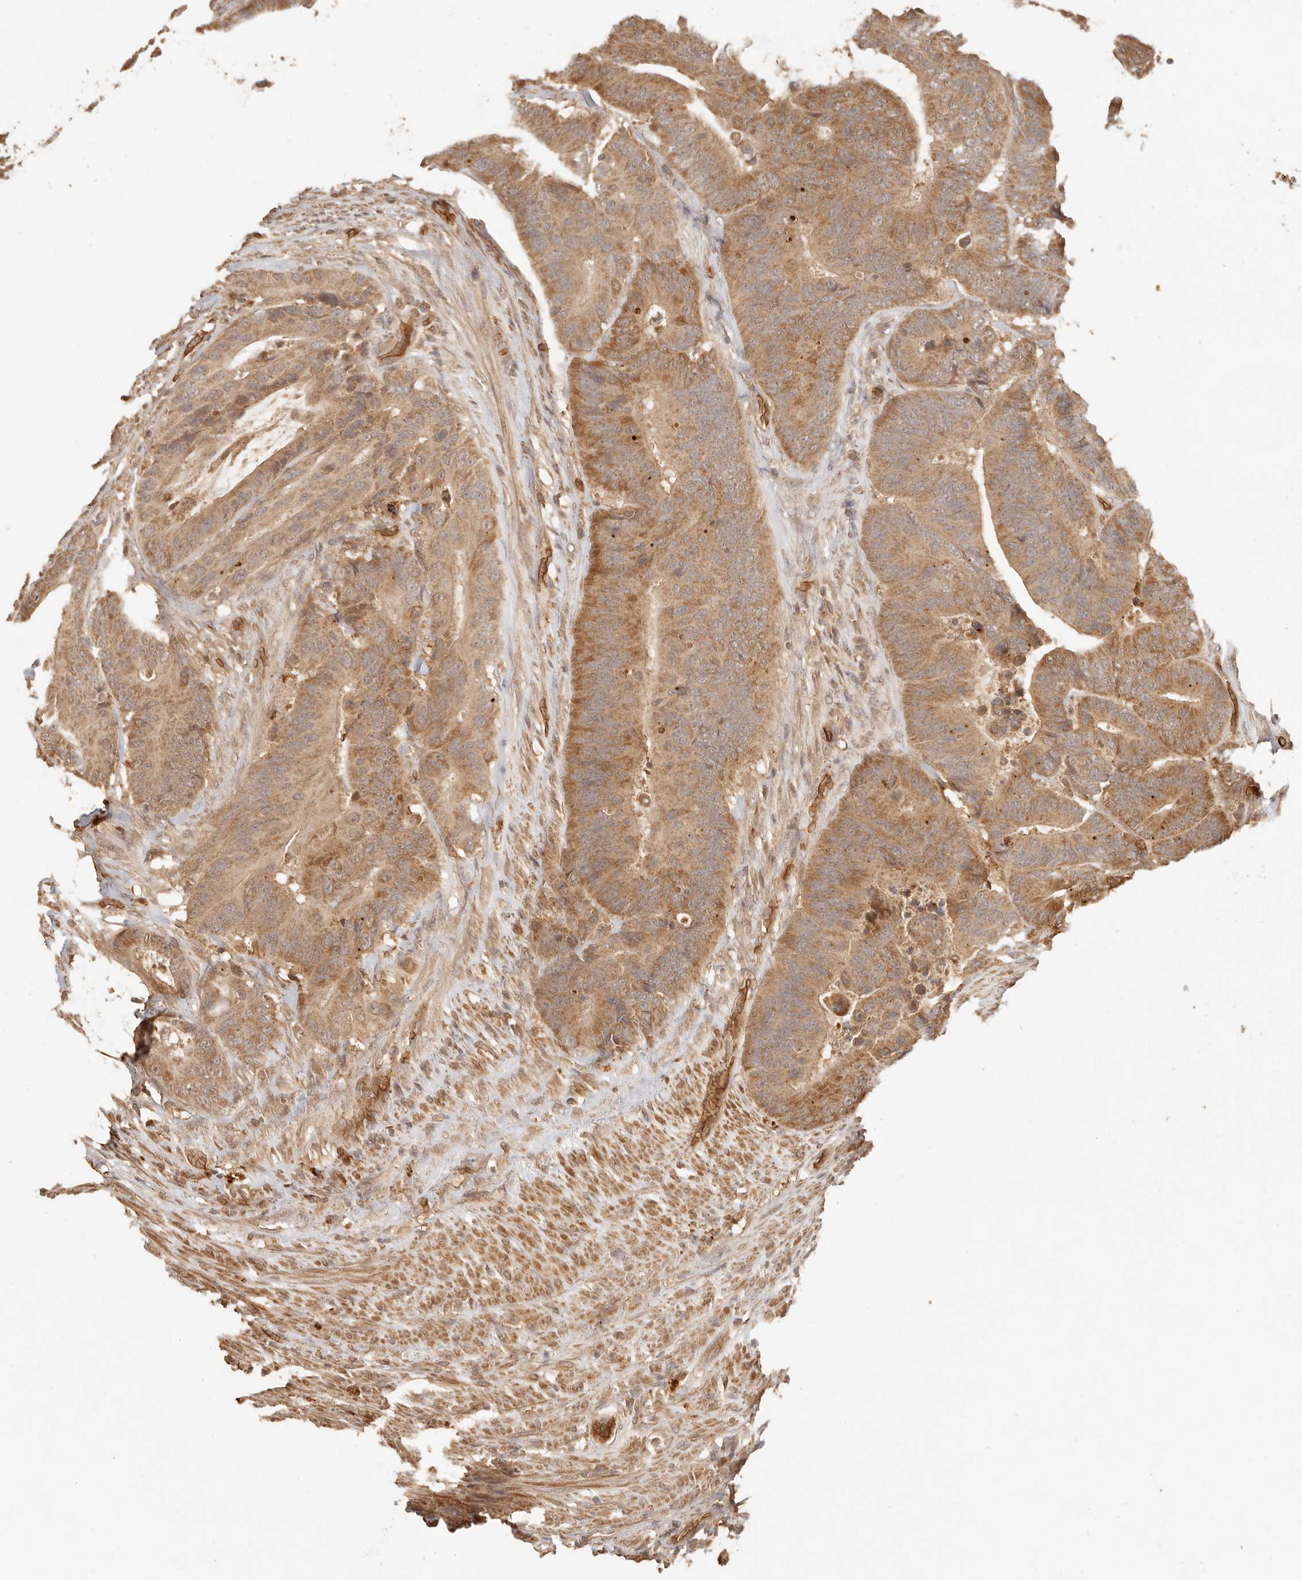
{"staining": {"intensity": "moderate", "quantity": ">75%", "location": "cytoplasmic/membranous"}, "tissue": "colorectal cancer", "cell_type": "Tumor cells", "image_type": "cancer", "snomed": [{"axis": "morphology", "description": "Adenocarcinoma, NOS"}, {"axis": "topography", "description": "Colon"}], "caption": "Immunohistochemistry (IHC) histopathology image of neoplastic tissue: human colorectal adenocarcinoma stained using immunohistochemistry shows medium levels of moderate protein expression localized specifically in the cytoplasmic/membranous of tumor cells, appearing as a cytoplasmic/membranous brown color.", "gene": "INTS11", "patient": {"sex": "male", "age": 83}}